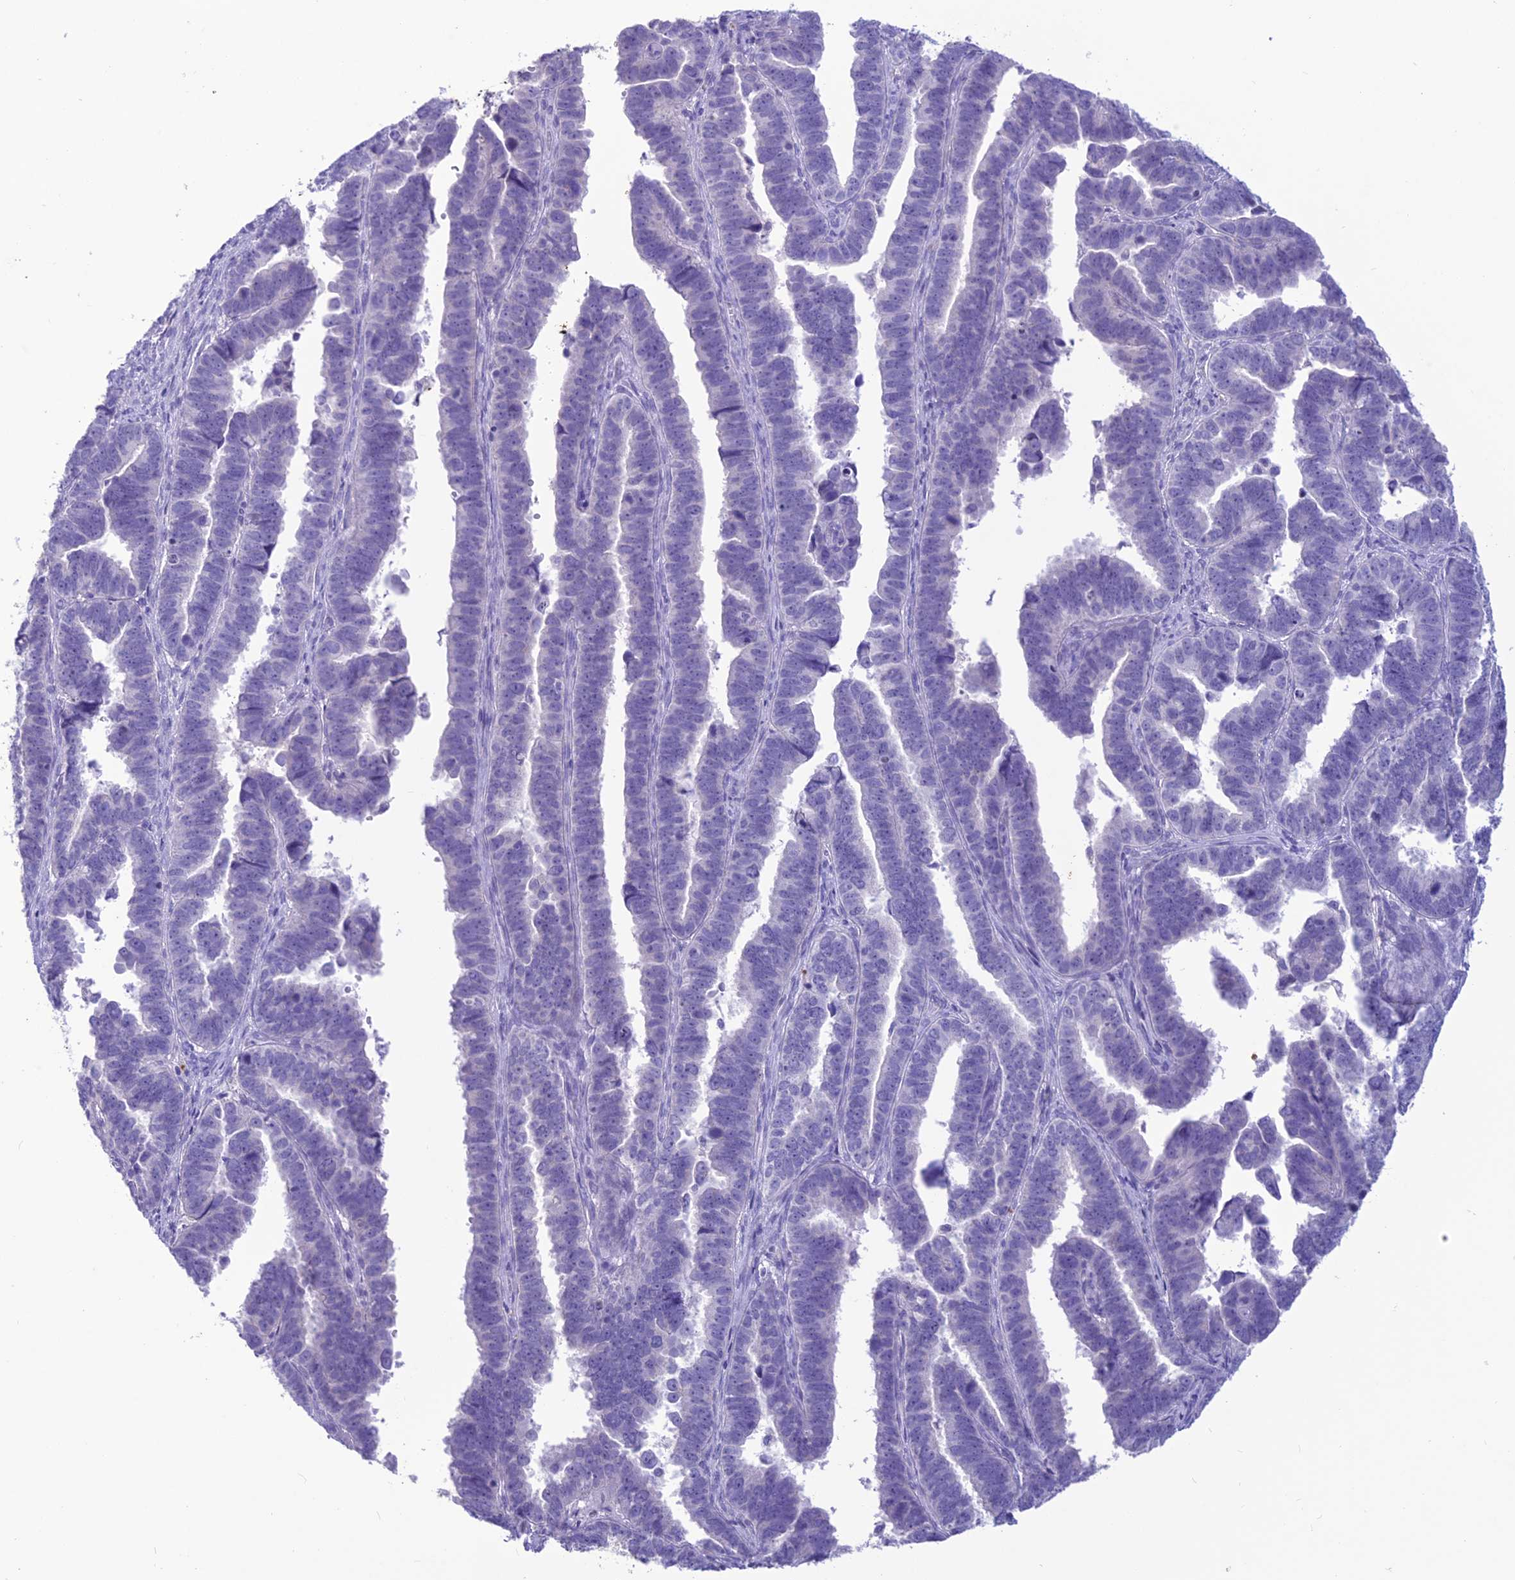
{"staining": {"intensity": "negative", "quantity": "none", "location": "none"}, "tissue": "endometrial cancer", "cell_type": "Tumor cells", "image_type": "cancer", "snomed": [{"axis": "morphology", "description": "Adenocarcinoma, NOS"}, {"axis": "topography", "description": "Endometrium"}], "caption": "The immunohistochemistry (IHC) micrograph has no significant expression in tumor cells of endometrial adenocarcinoma tissue.", "gene": "IFT172", "patient": {"sex": "female", "age": 75}}